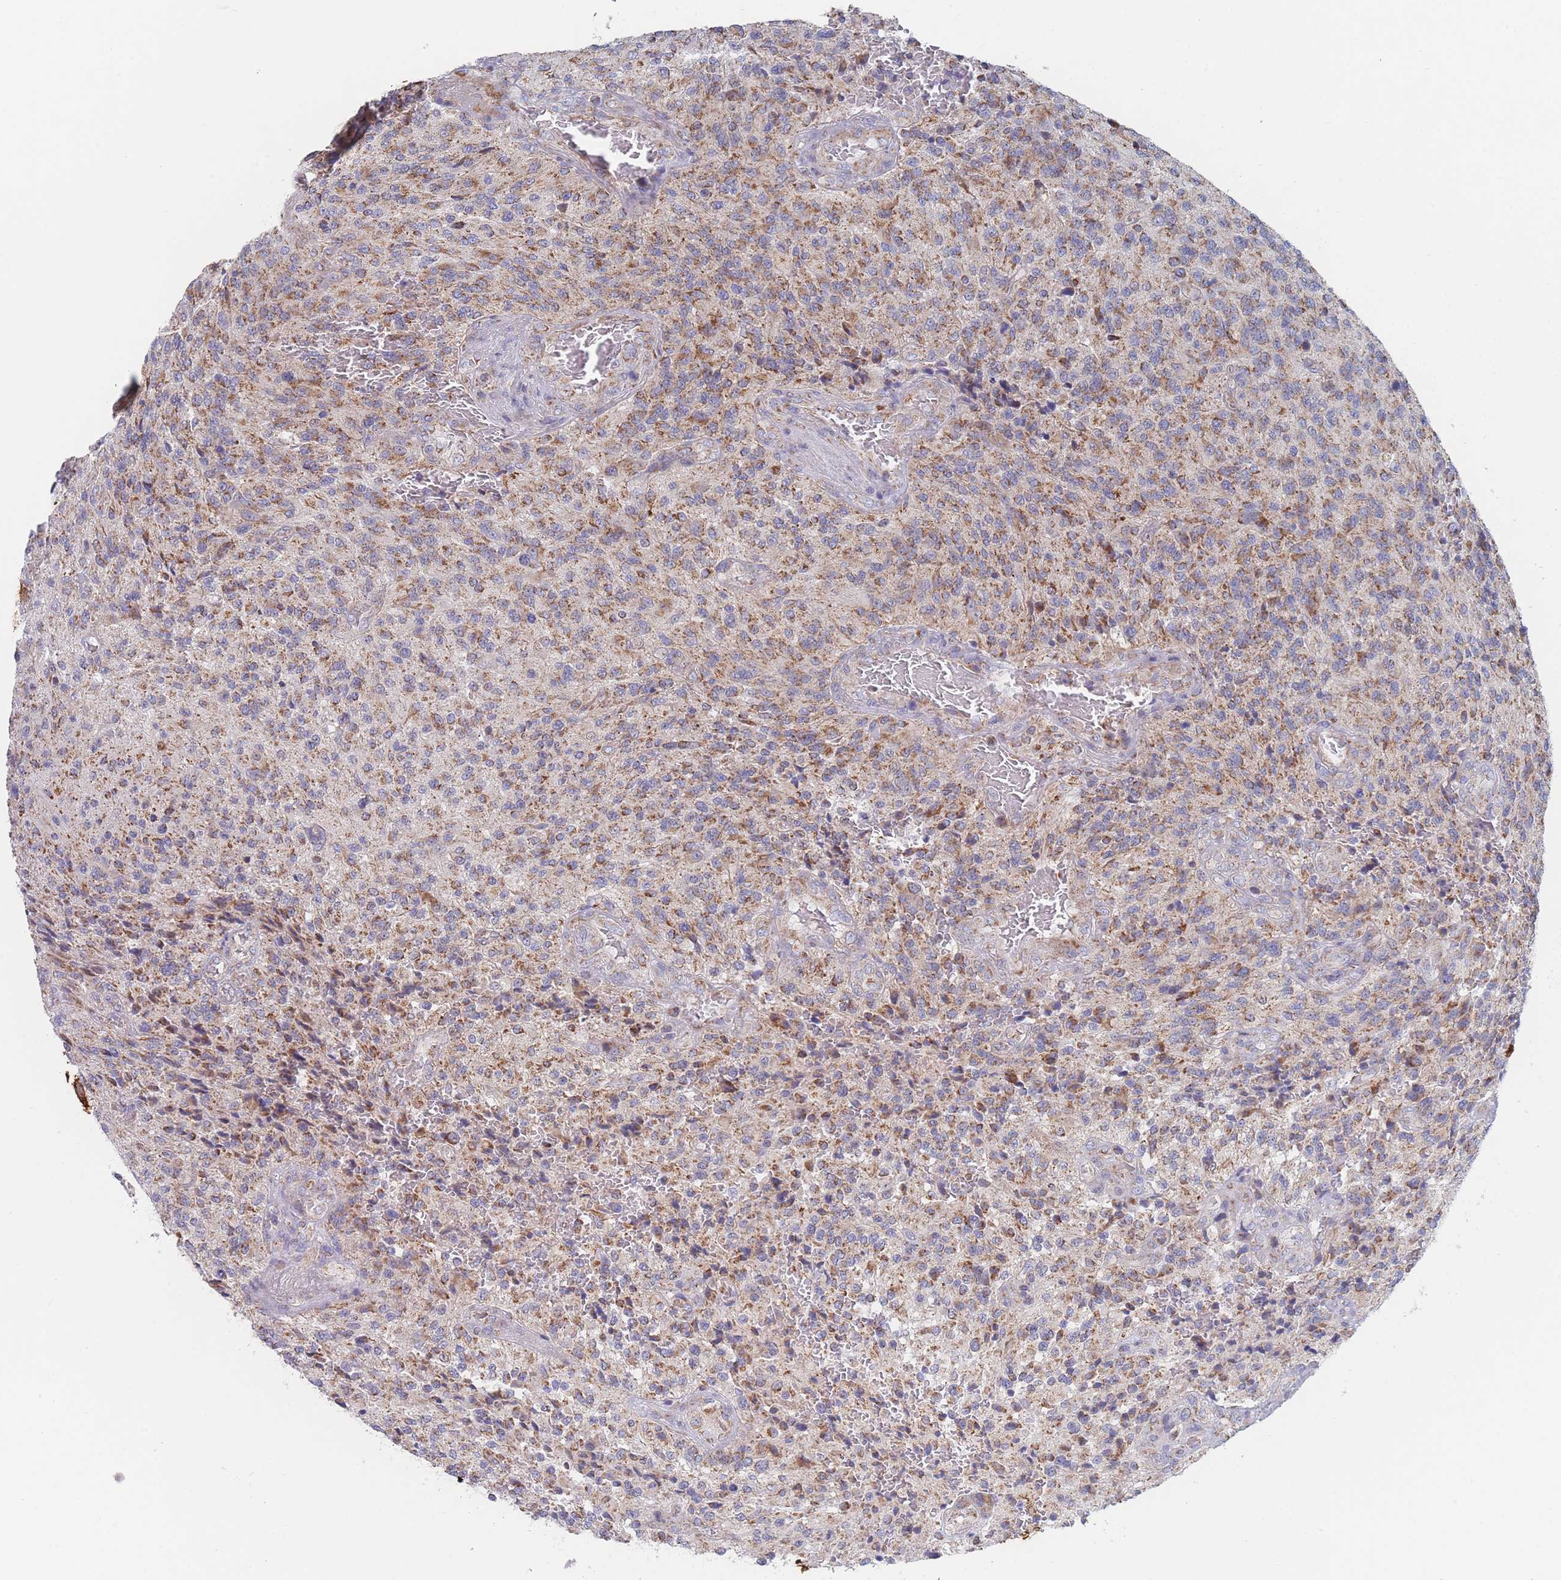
{"staining": {"intensity": "moderate", "quantity": "25%-75%", "location": "cytoplasmic/membranous"}, "tissue": "glioma", "cell_type": "Tumor cells", "image_type": "cancer", "snomed": [{"axis": "morphology", "description": "Normal tissue, NOS"}, {"axis": "morphology", "description": "Glioma, malignant, High grade"}, {"axis": "topography", "description": "Cerebral cortex"}], "caption": "This image reveals immunohistochemistry staining of human malignant glioma (high-grade), with medium moderate cytoplasmic/membranous expression in about 25%-75% of tumor cells.", "gene": "IKZF4", "patient": {"sex": "male", "age": 56}}